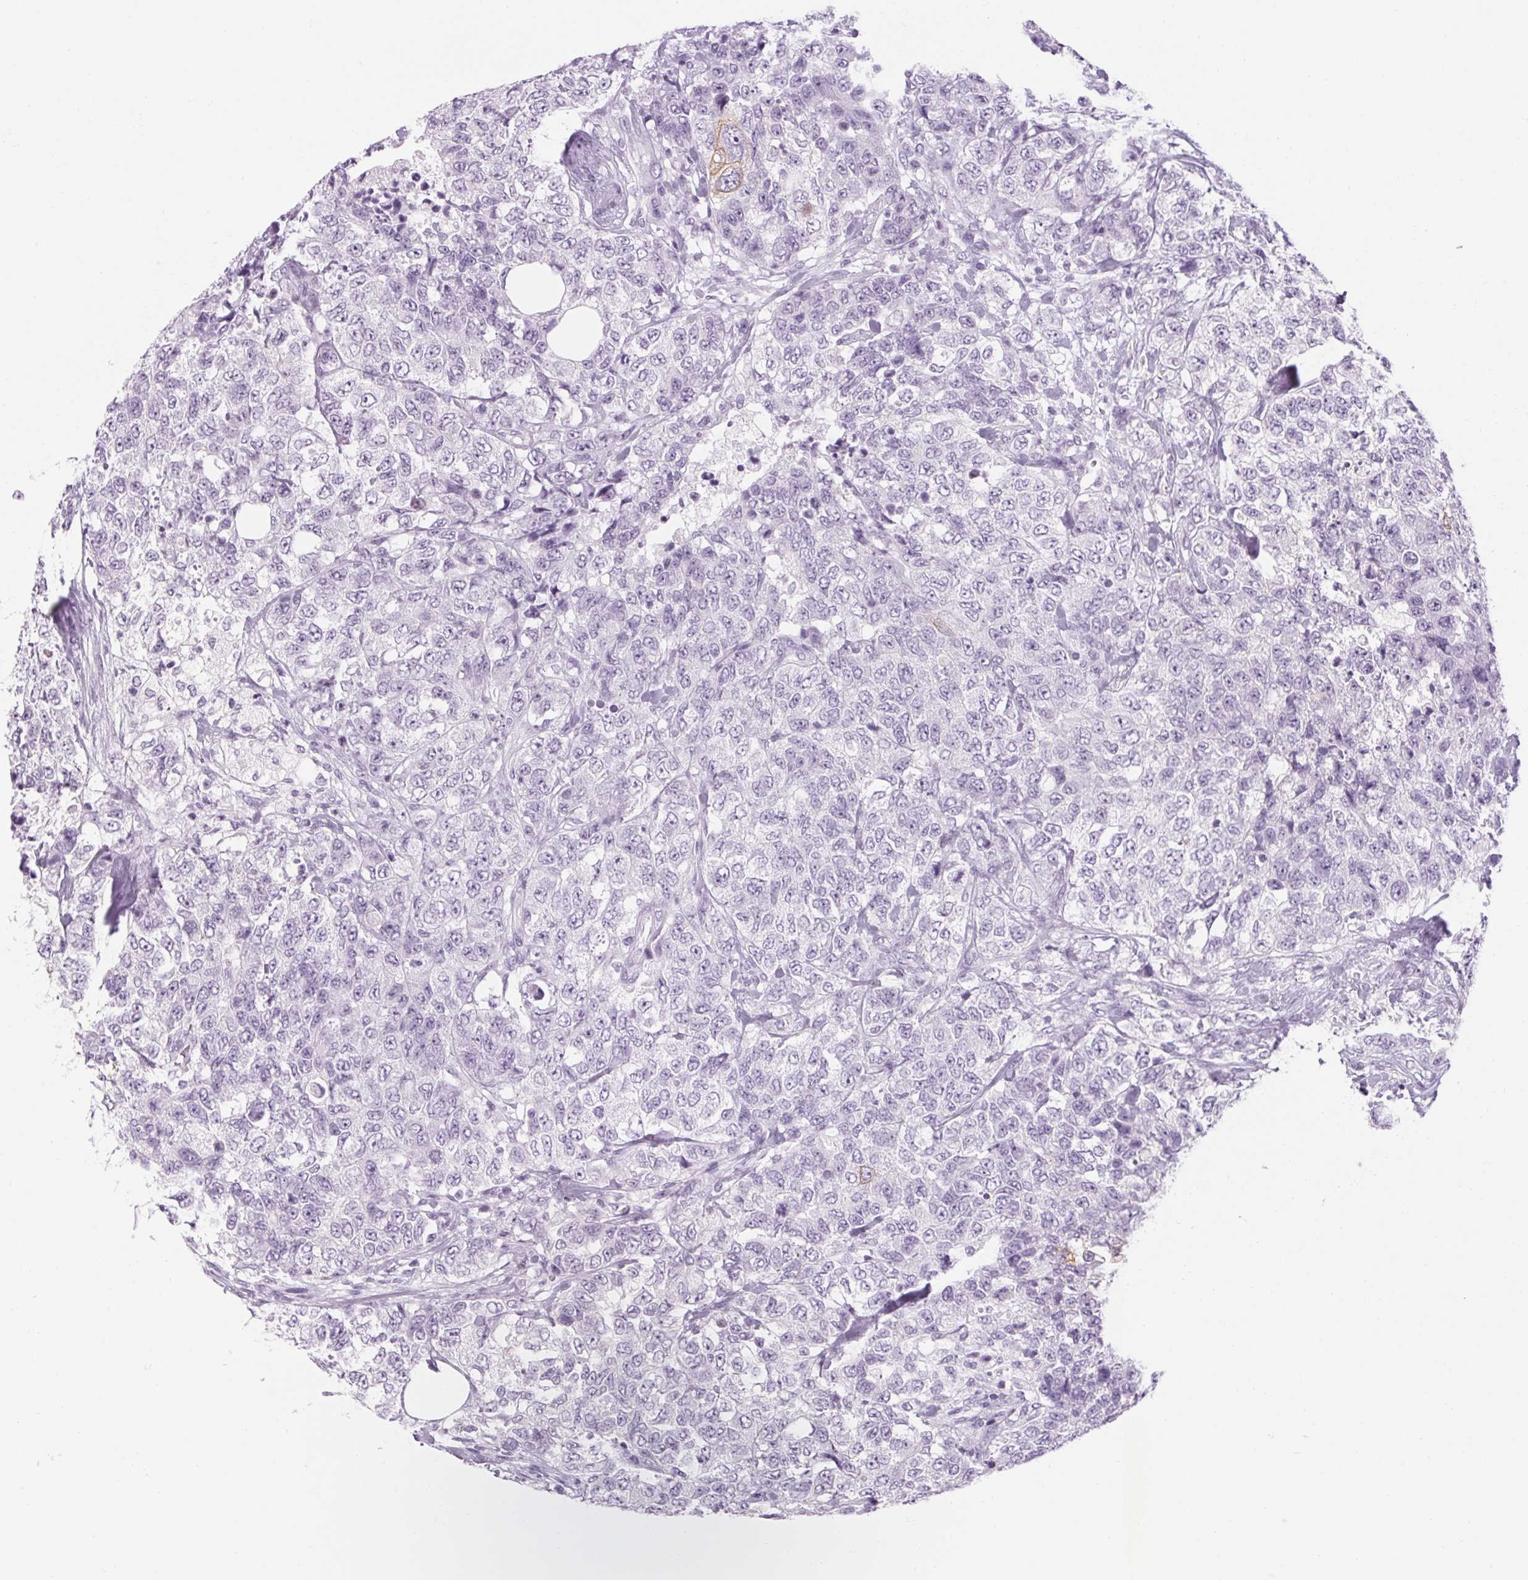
{"staining": {"intensity": "negative", "quantity": "none", "location": "none"}, "tissue": "urothelial cancer", "cell_type": "Tumor cells", "image_type": "cancer", "snomed": [{"axis": "morphology", "description": "Urothelial carcinoma, High grade"}, {"axis": "topography", "description": "Urinary bladder"}], "caption": "Immunohistochemical staining of human urothelial cancer shows no significant staining in tumor cells.", "gene": "RPTN", "patient": {"sex": "female", "age": 78}}